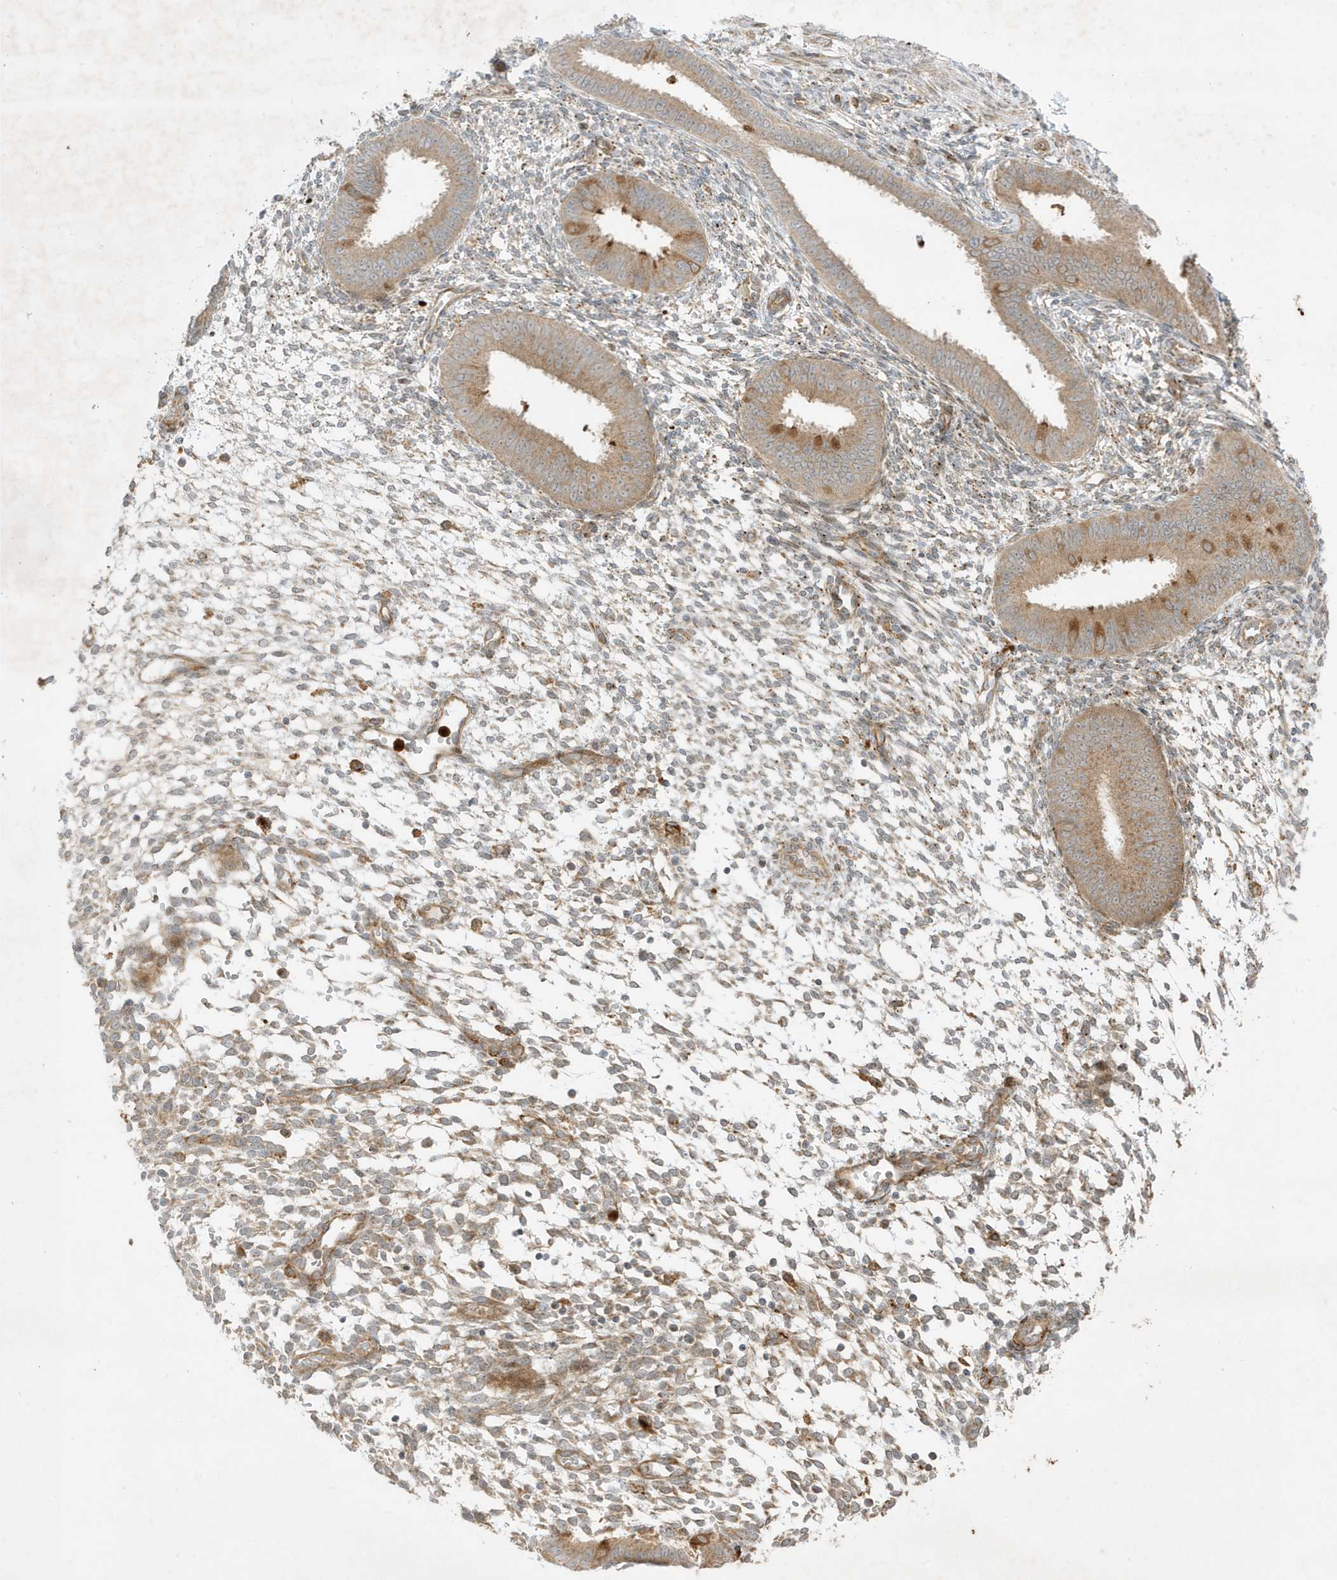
{"staining": {"intensity": "moderate", "quantity": "<25%", "location": "cytoplasmic/membranous"}, "tissue": "endometrium", "cell_type": "Cells in endometrial stroma", "image_type": "normal", "snomed": [{"axis": "morphology", "description": "Normal tissue, NOS"}, {"axis": "topography", "description": "Uterus"}, {"axis": "topography", "description": "Endometrium"}], "caption": "Endometrium stained with a brown dye displays moderate cytoplasmic/membranous positive positivity in approximately <25% of cells in endometrial stroma.", "gene": "IFT57", "patient": {"sex": "female", "age": 48}}